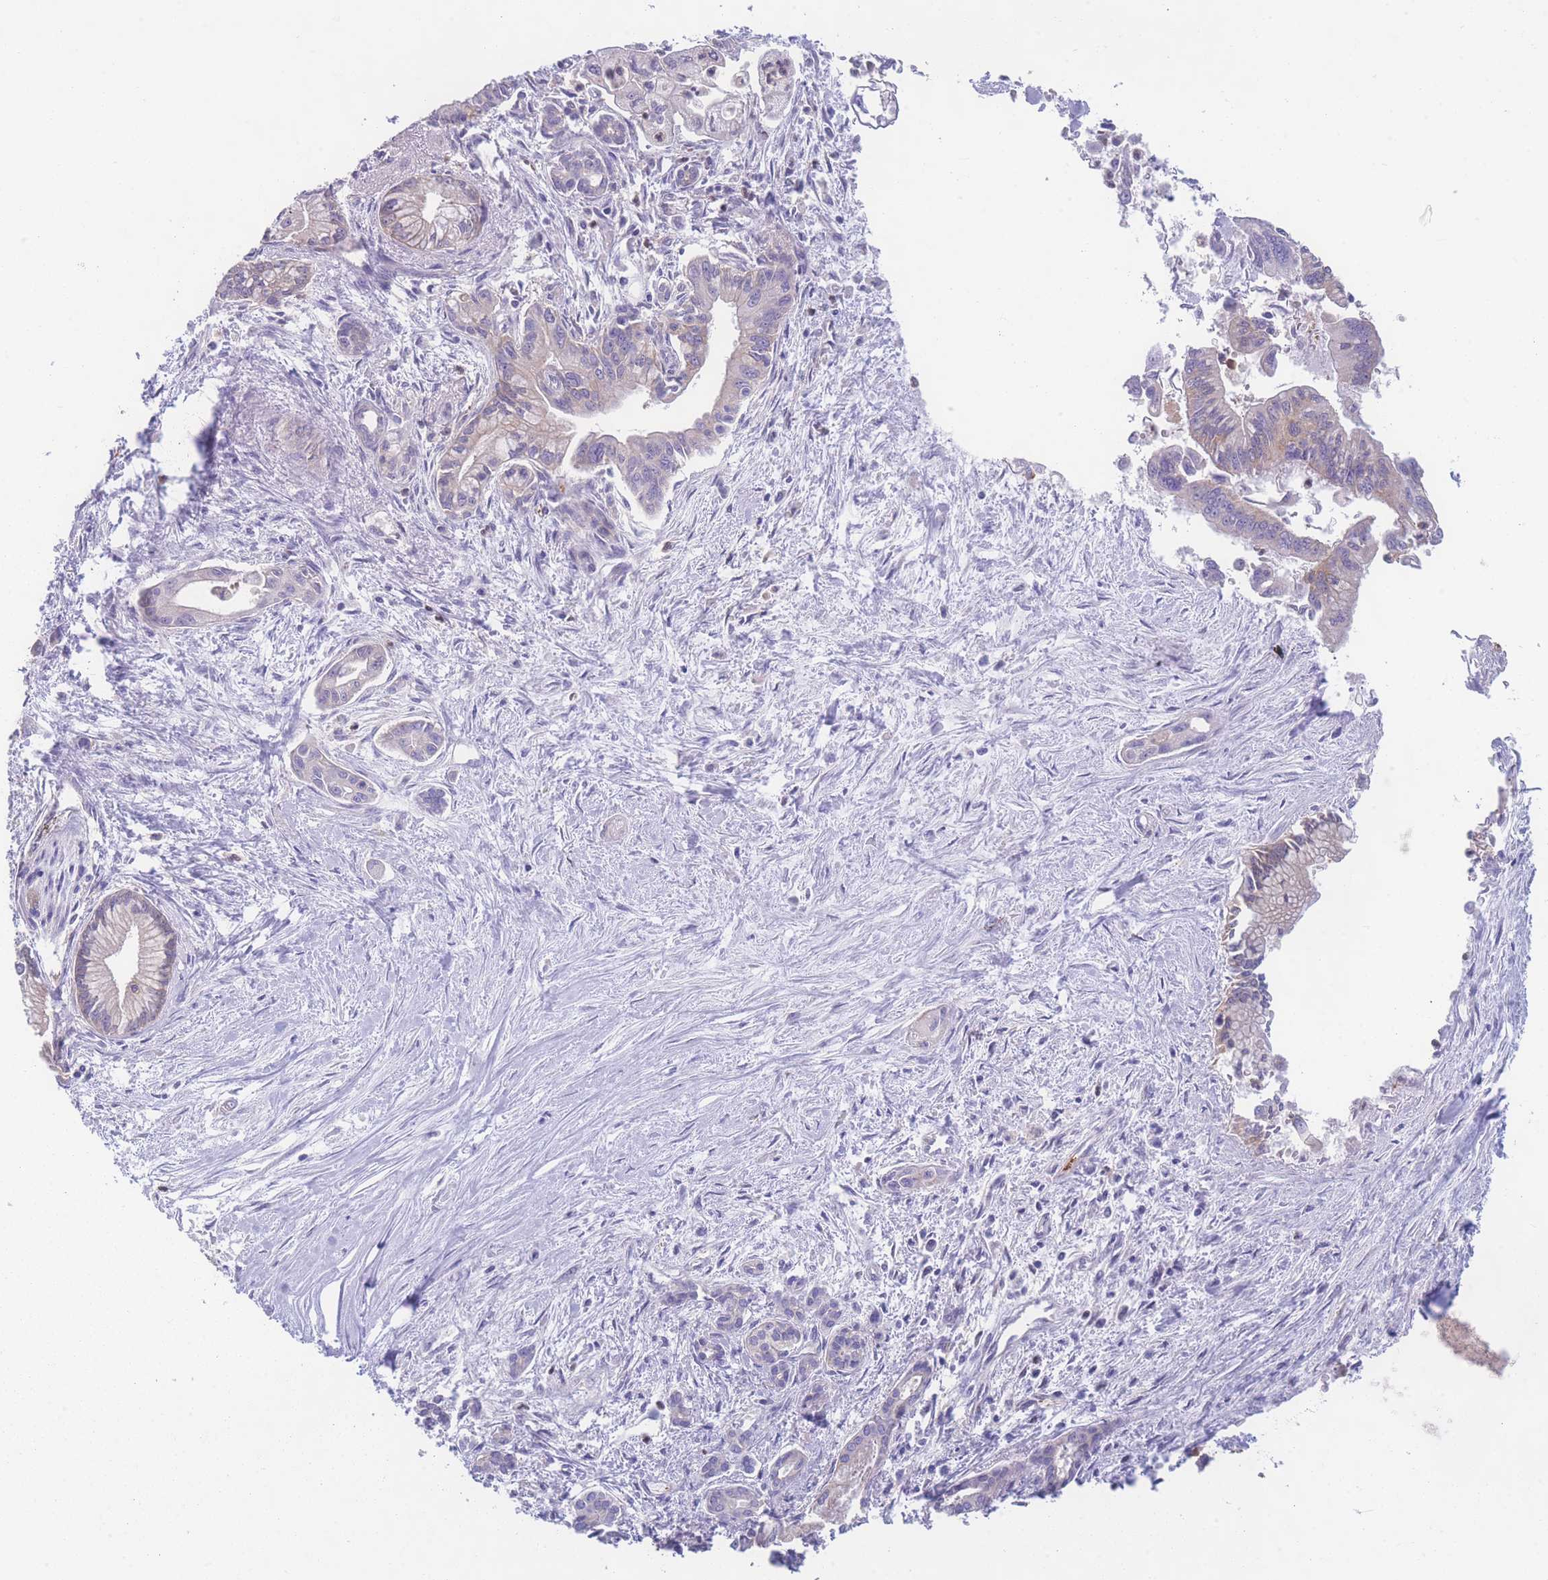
{"staining": {"intensity": "weak", "quantity": "<25%", "location": "cytoplasmic/membranous"}, "tissue": "pancreatic cancer", "cell_type": "Tumor cells", "image_type": "cancer", "snomed": [{"axis": "morphology", "description": "Adenocarcinoma, NOS"}, {"axis": "topography", "description": "Pancreas"}], "caption": "A high-resolution photomicrograph shows immunohistochemistry (IHC) staining of pancreatic adenocarcinoma, which exhibits no significant staining in tumor cells.", "gene": "STEAP3", "patient": {"sex": "male", "age": 70}}